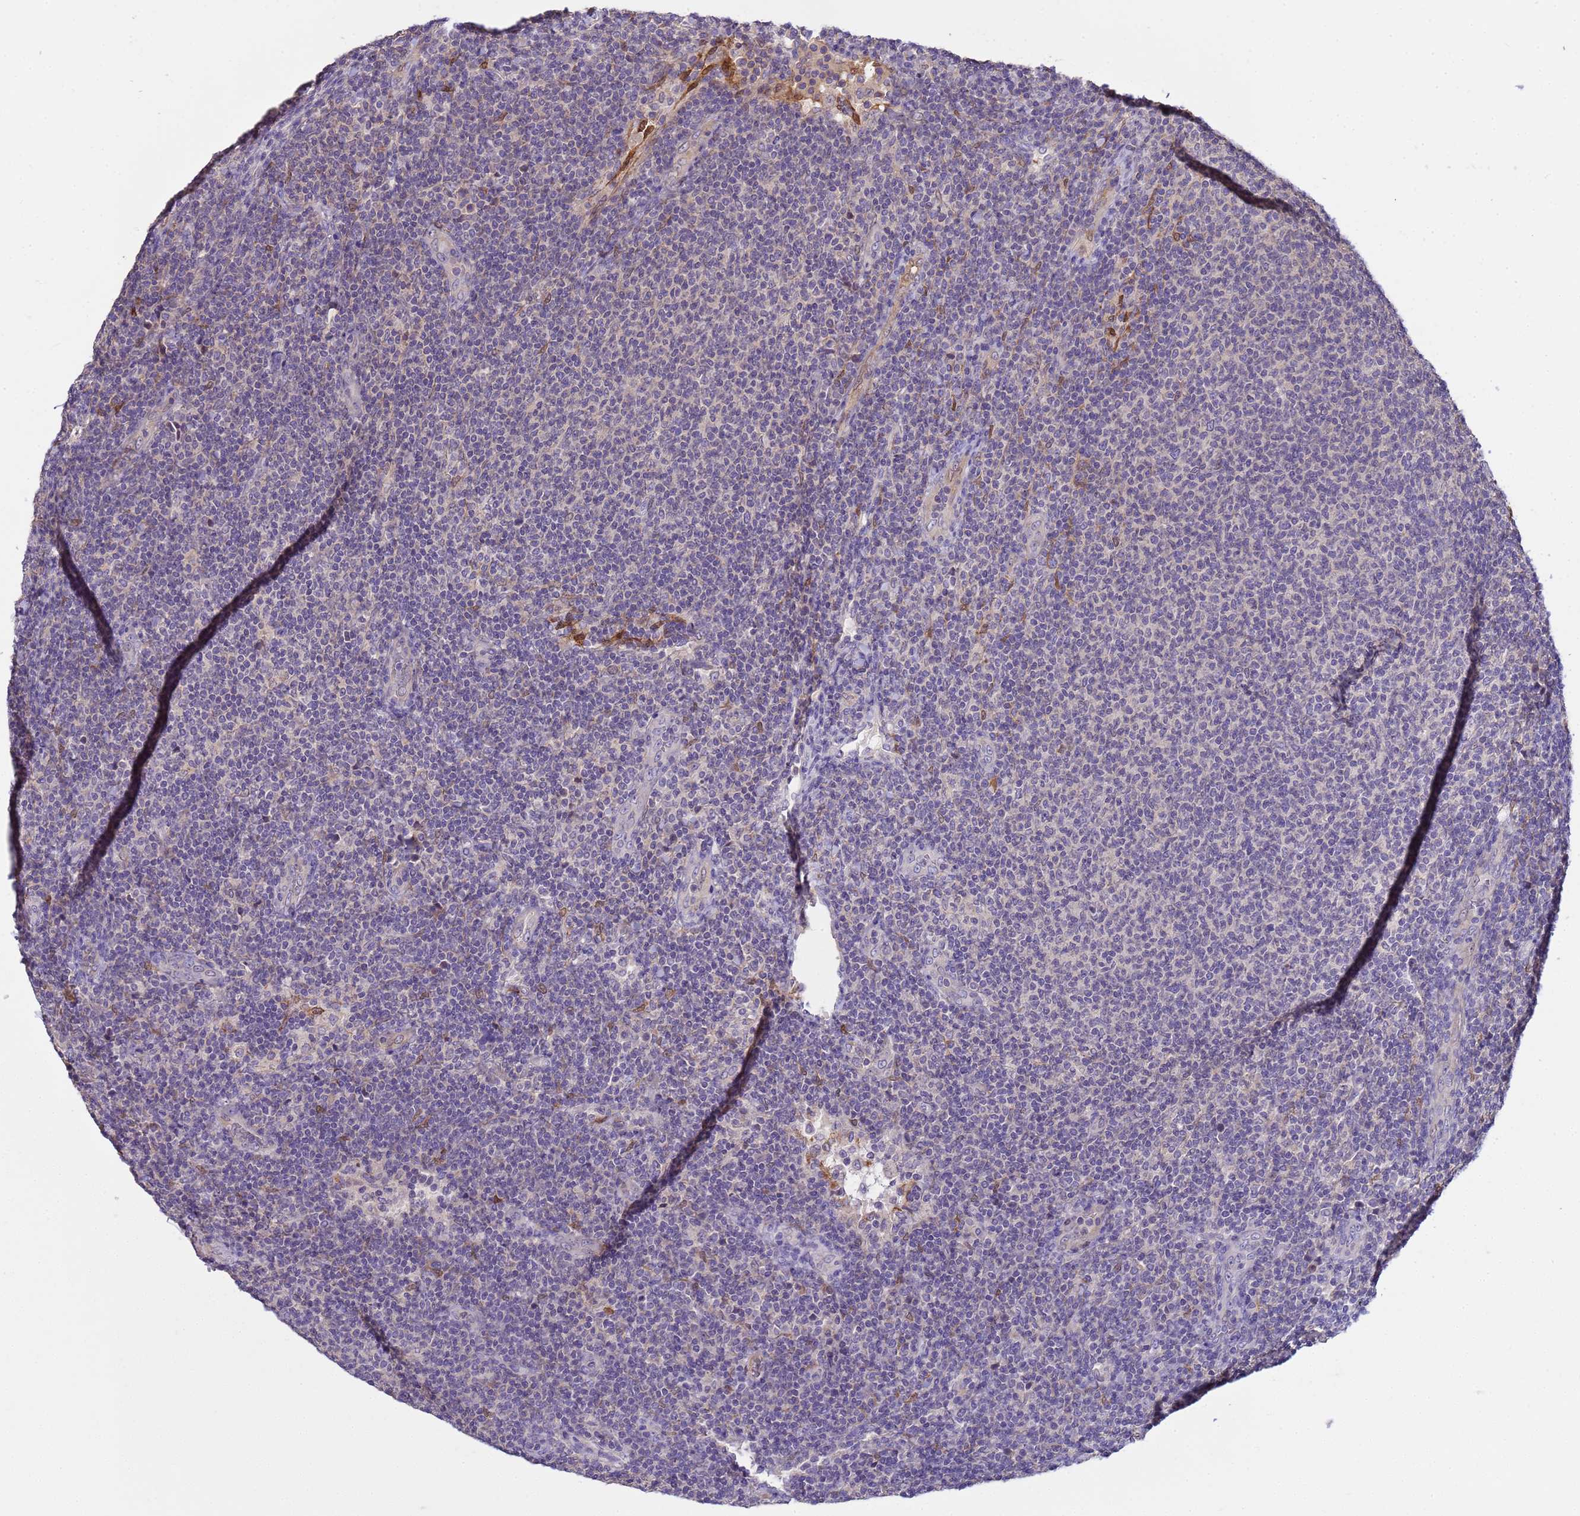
{"staining": {"intensity": "negative", "quantity": "none", "location": "none"}, "tissue": "lymphoma", "cell_type": "Tumor cells", "image_type": "cancer", "snomed": [{"axis": "morphology", "description": "Malignant lymphoma, non-Hodgkin's type, Low grade"}, {"axis": "topography", "description": "Lymph node"}], "caption": "Immunohistochemical staining of lymphoma reveals no significant positivity in tumor cells.", "gene": "PLCXD3", "patient": {"sex": "male", "age": 66}}